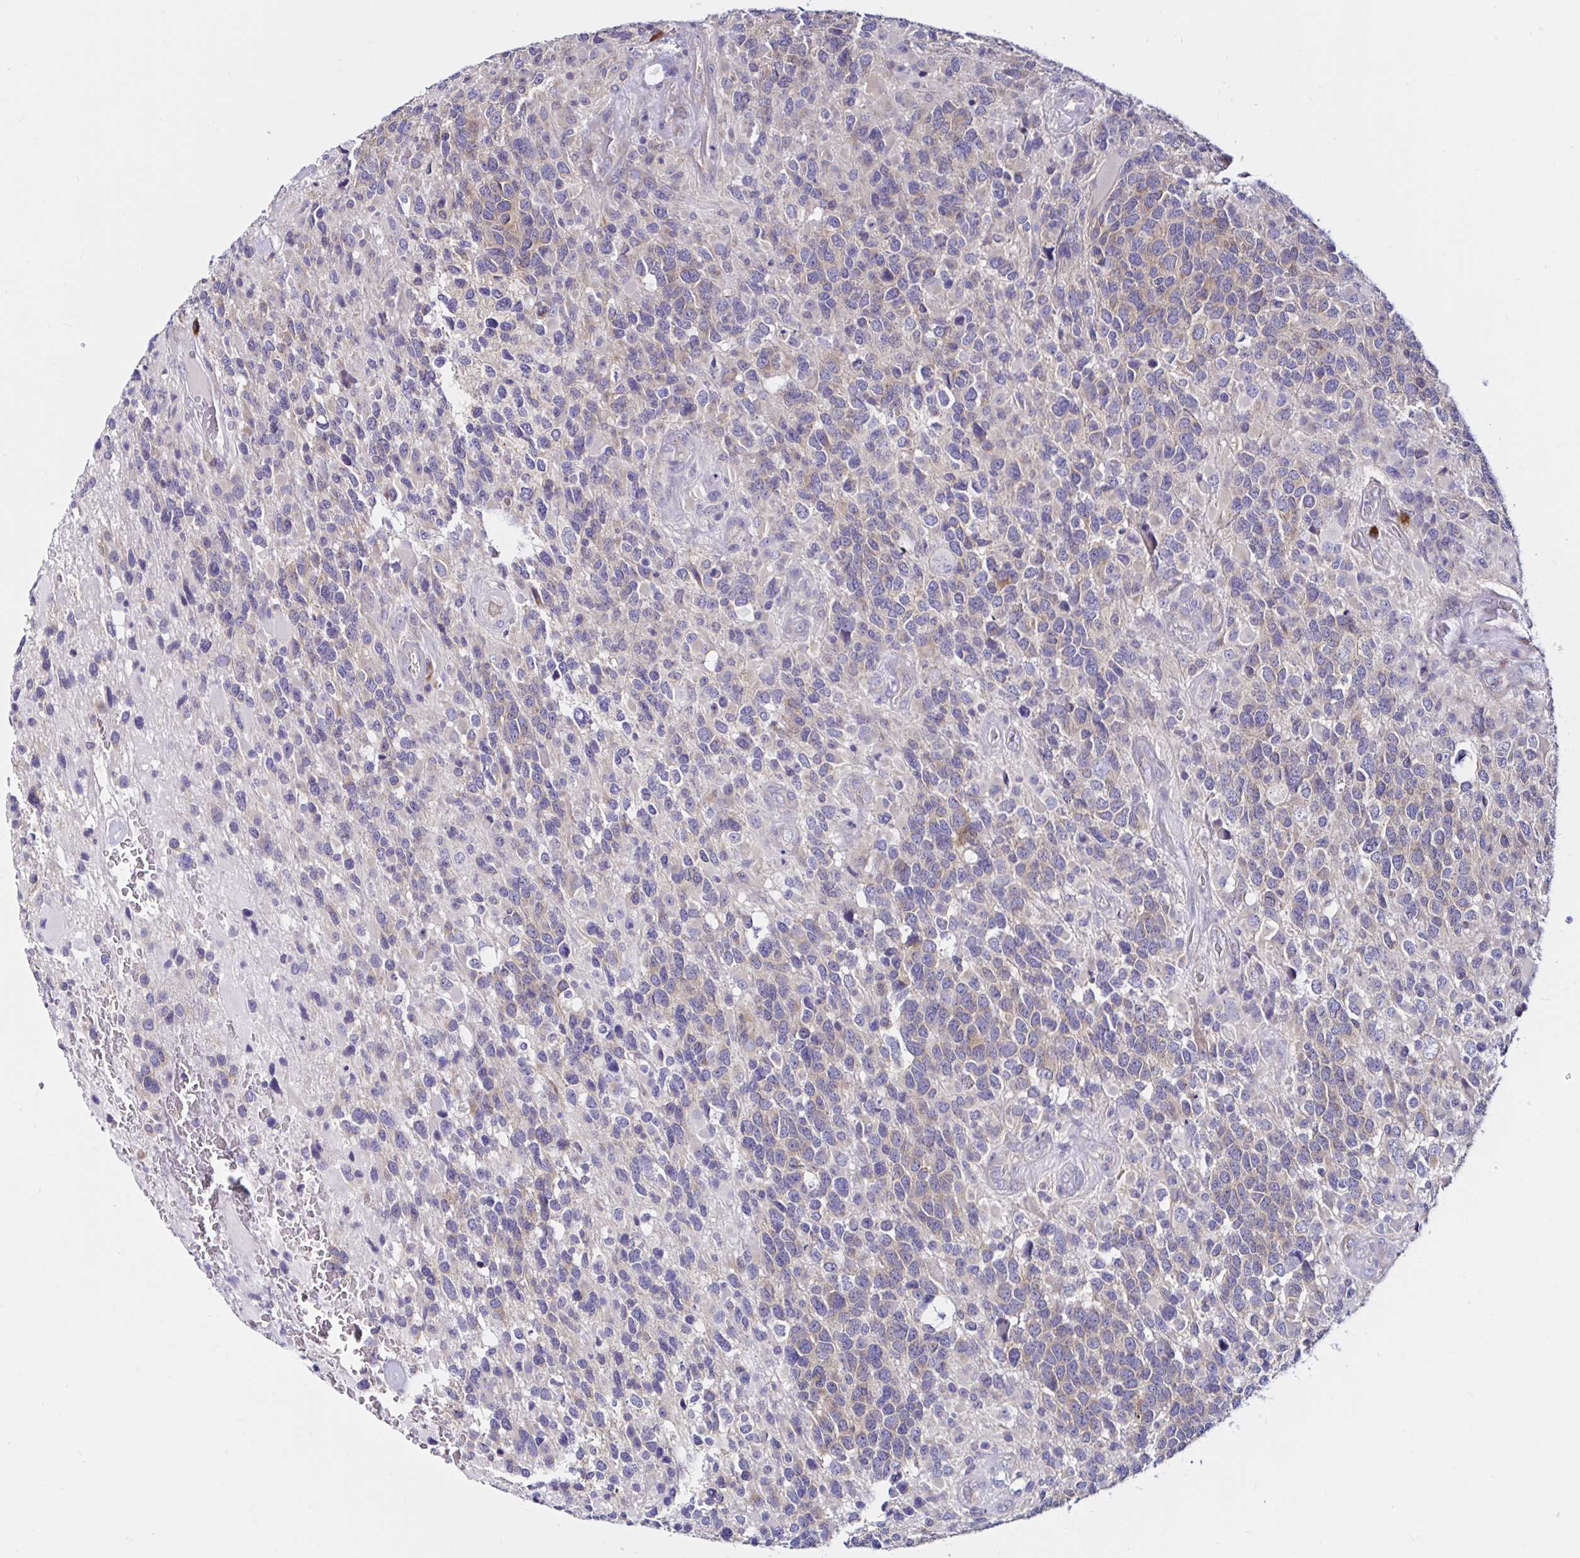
{"staining": {"intensity": "weak", "quantity": "25%-75%", "location": "cytoplasmic/membranous"}, "tissue": "glioma", "cell_type": "Tumor cells", "image_type": "cancer", "snomed": [{"axis": "morphology", "description": "Glioma, malignant, High grade"}, {"axis": "topography", "description": "Brain"}], "caption": "Immunohistochemical staining of human glioma displays weak cytoplasmic/membranous protein positivity in about 25%-75% of tumor cells. (brown staining indicates protein expression, while blue staining denotes nuclei).", "gene": "VSIG2", "patient": {"sex": "female", "age": 40}}